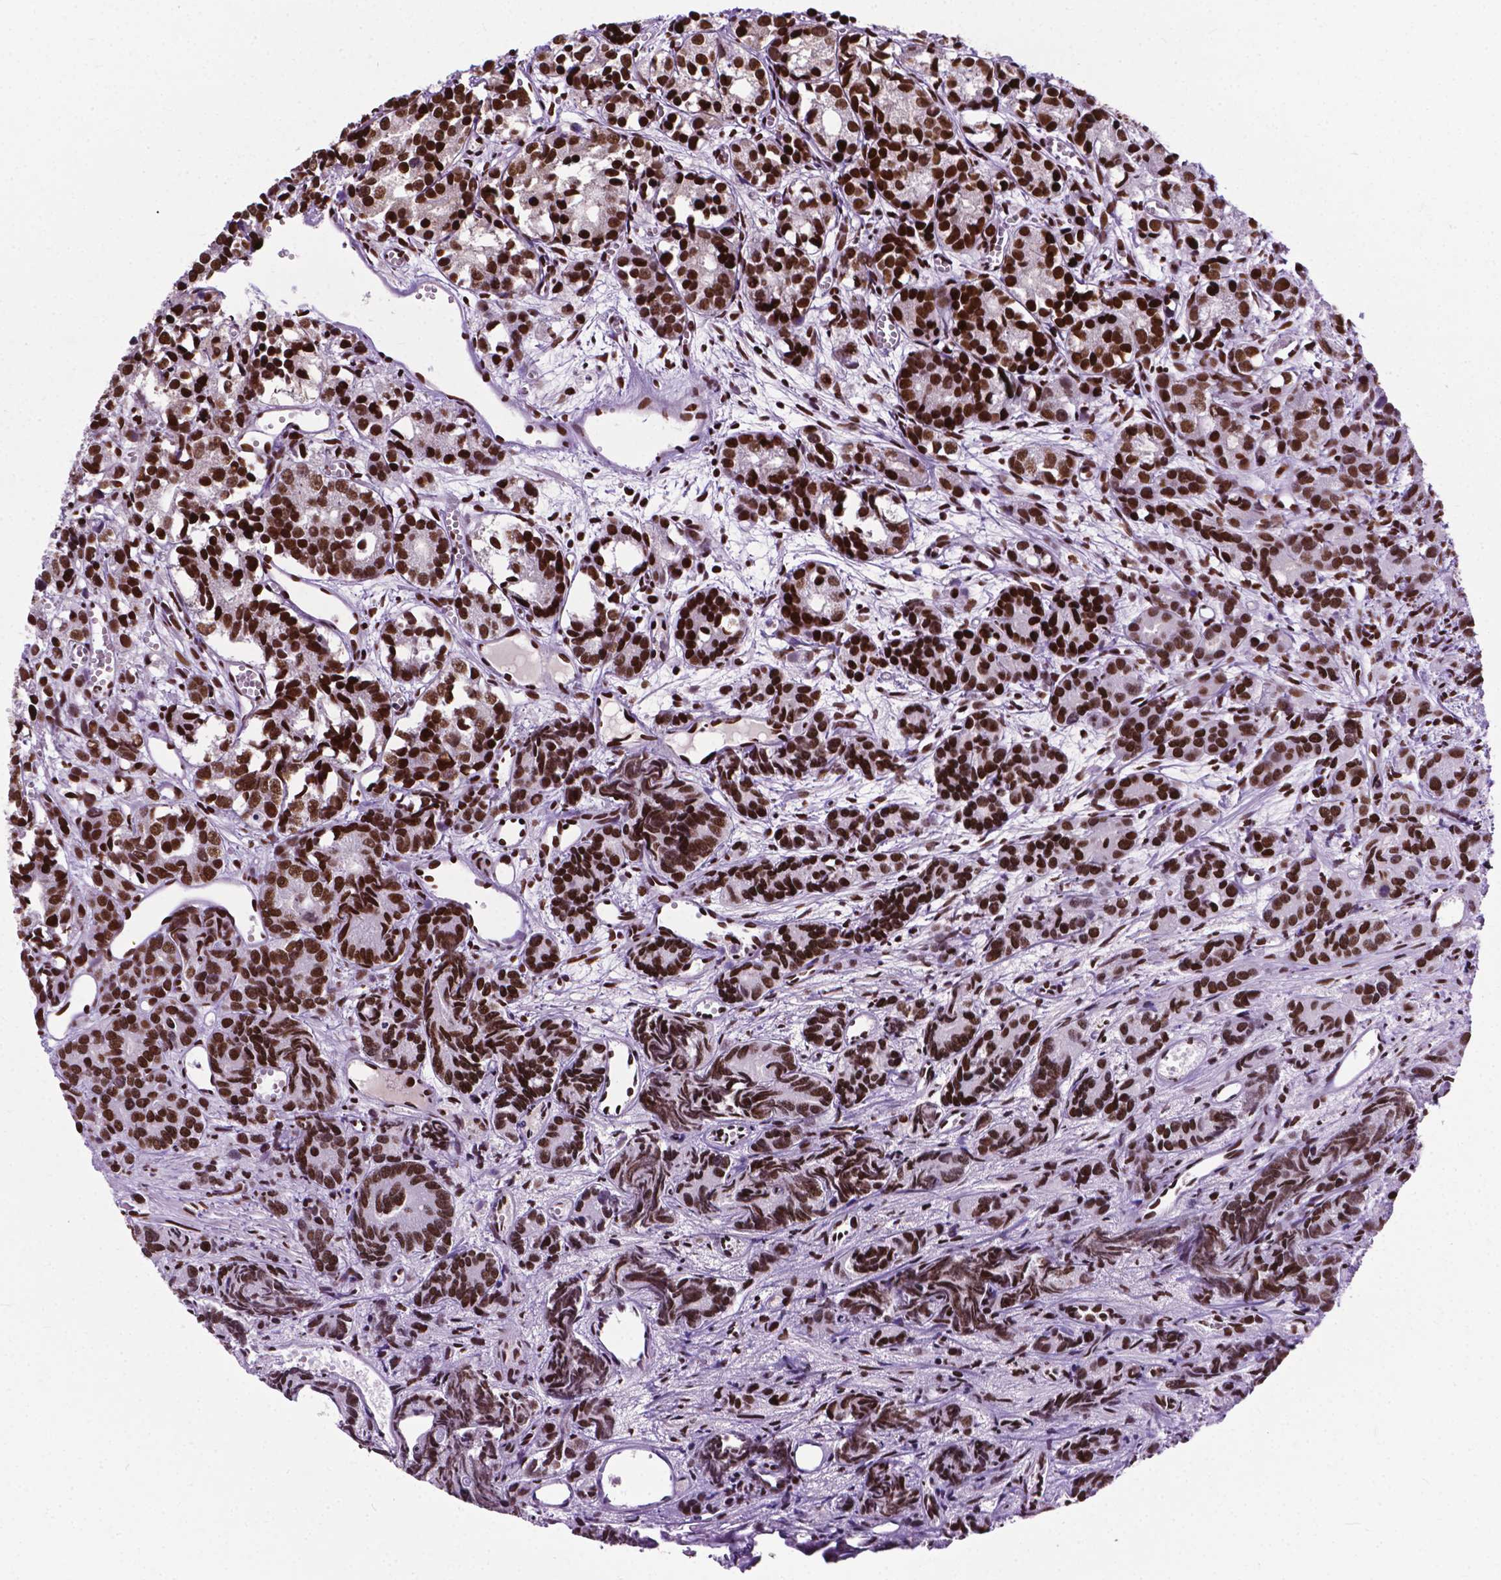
{"staining": {"intensity": "strong", "quantity": ">75%", "location": "nuclear"}, "tissue": "prostate cancer", "cell_type": "Tumor cells", "image_type": "cancer", "snomed": [{"axis": "morphology", "description": "Adenocarcinoma, High grade"}, {"axis": "topography", "description": "Prostate"}], "caption": "About >75% of tumor cells in human adenocarcinoma (high-grade) (prostate) demonstrate strong nuclear protein expression as visualized by brown immunohistochemical staining.", "gene": "SMIM5", "patient": {"sex": "male", "age": 77}}